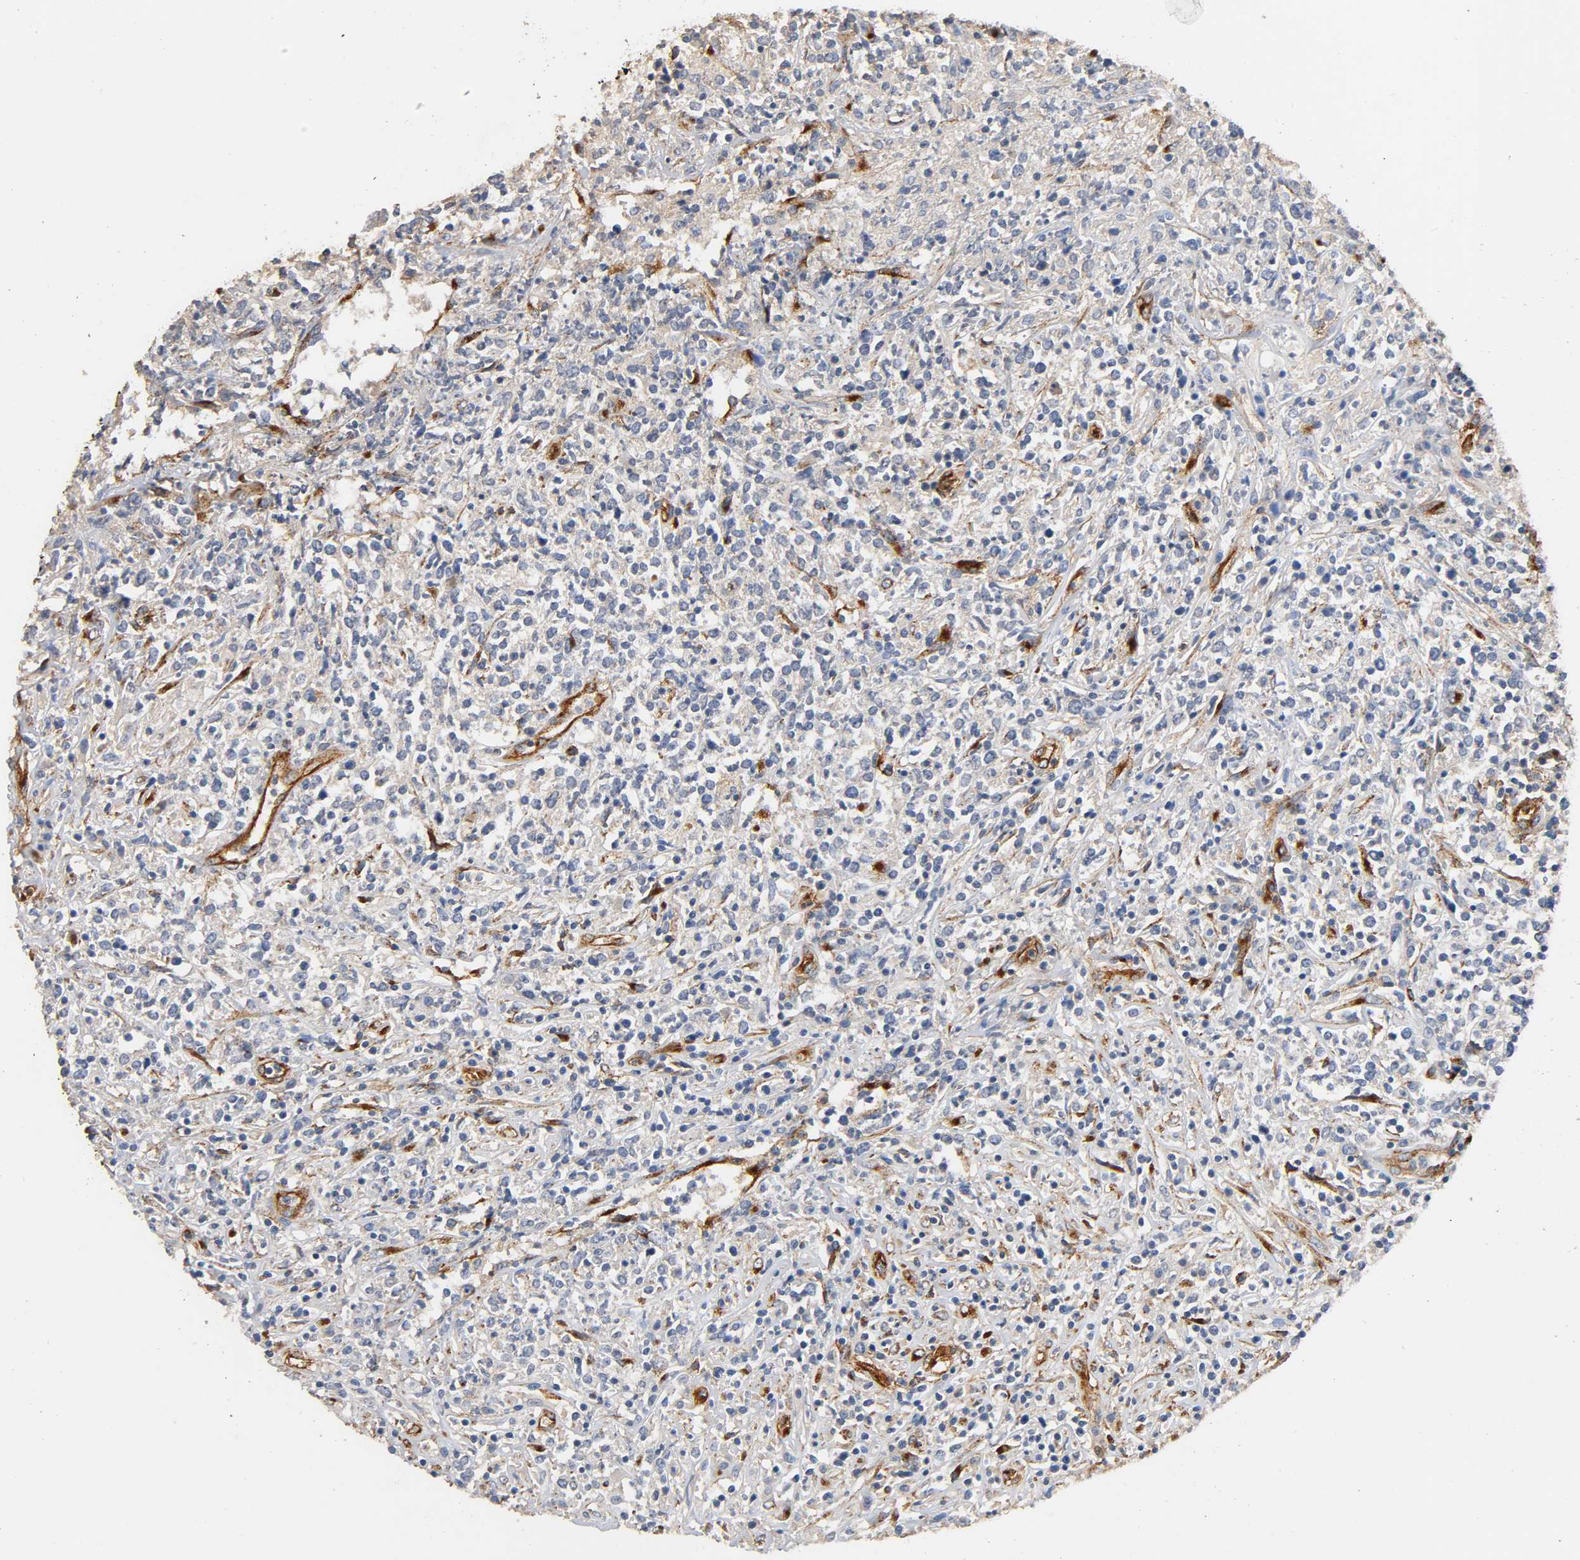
{"staining": {"intensity": "weak", "quantity": "<25%", "location": "cytoplasmic/membranous"}, "tissue": "lymphoma", "cell_type": "Tumor cells", "image_type": "cancer", "snomed": [{"axis": "morphology", "description": "Malignant lymphoma, non-Hodgkin's type, High grade"}, {"axis": "topography", "description": "Lymph node"}], "caption": "Tumor cells show no significant protein positivity in lymphoma.", "gene": "IFITM3", "patient": {"sex": "female", "age": 84}}